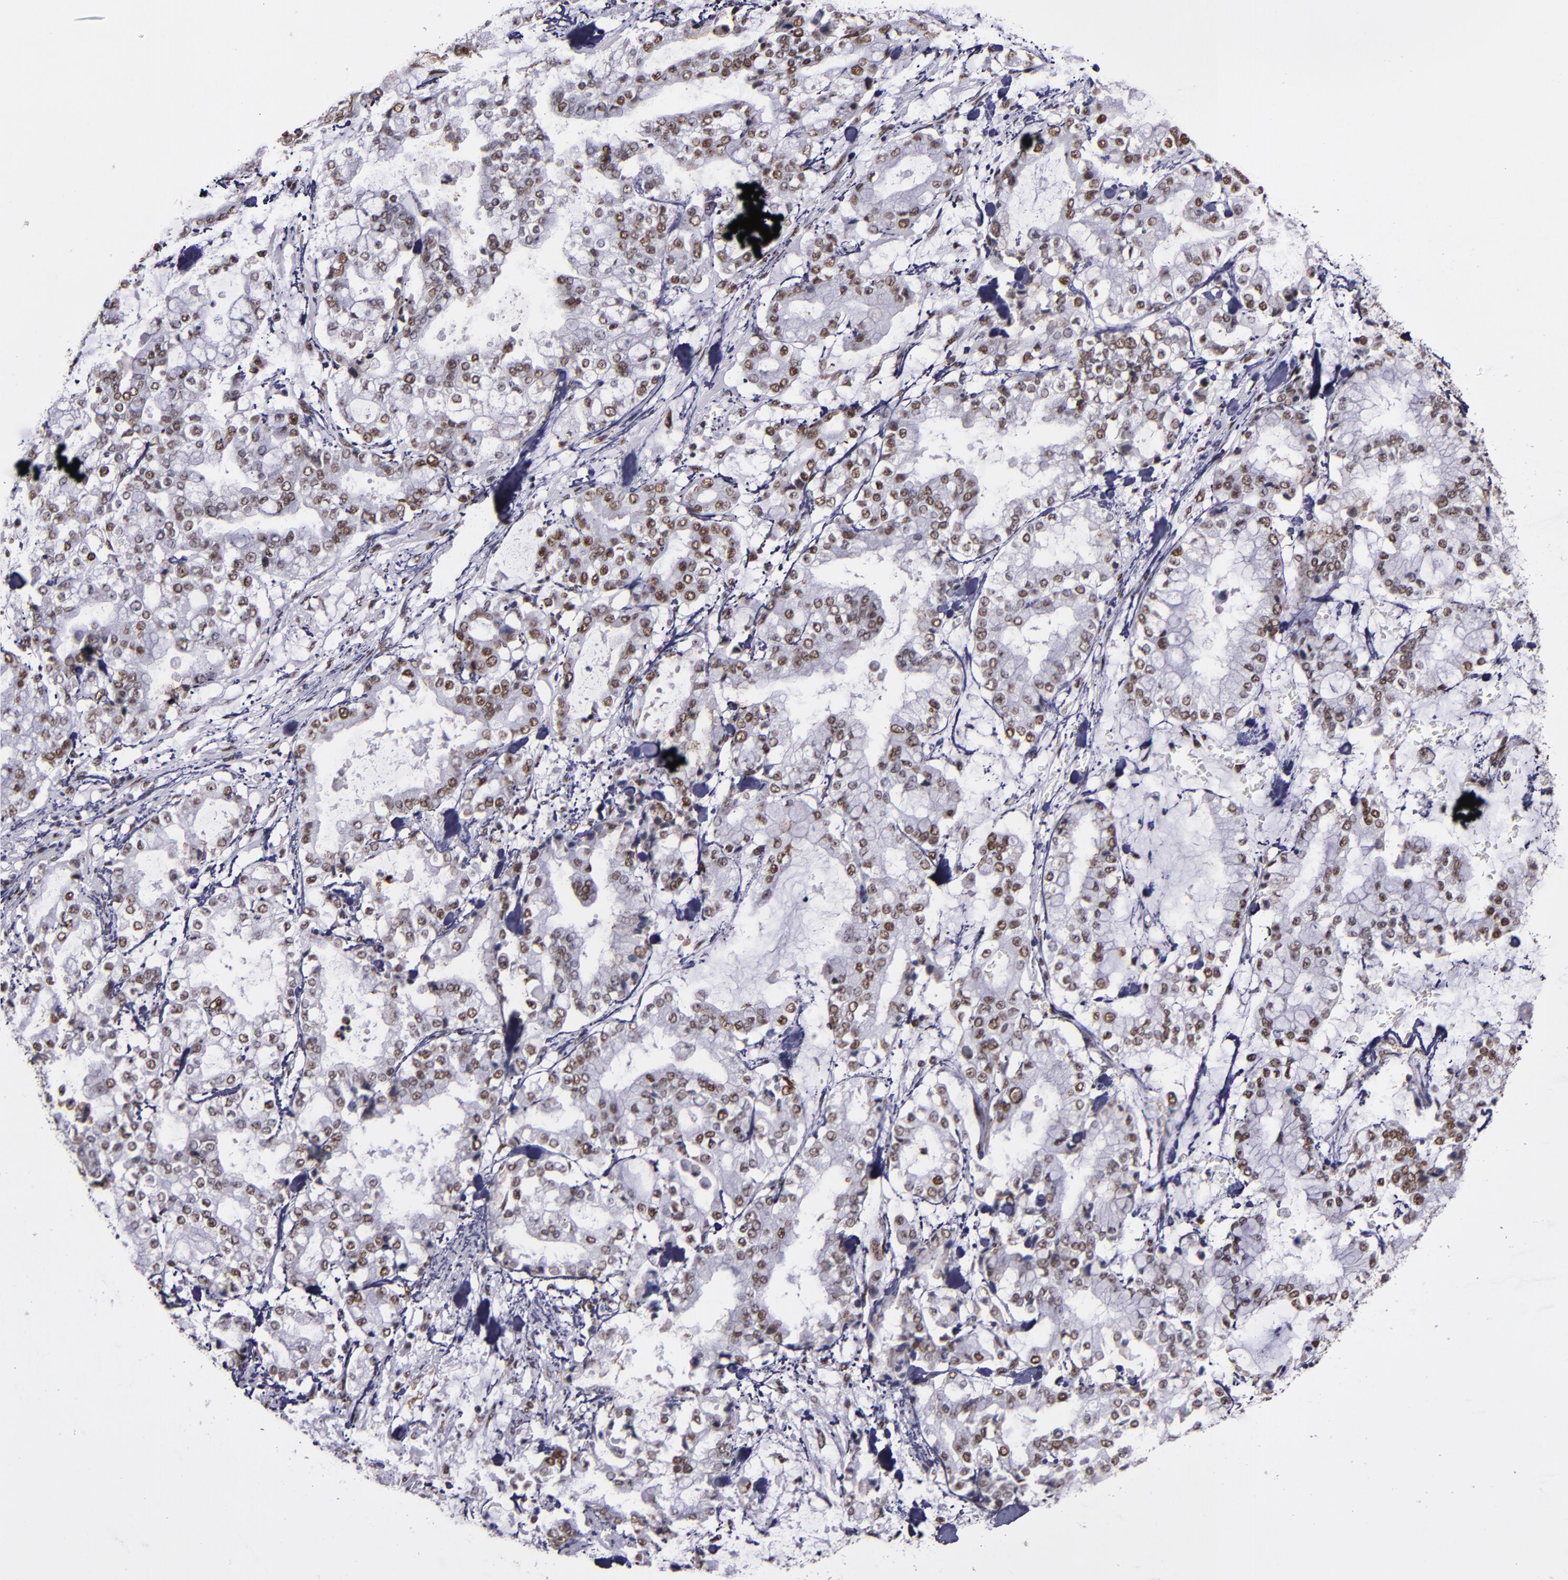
{"staining": {"intensity": "moderate", "quantity": ">75%", "location": "nuclear"}, "tissue": "stomach cancer", "cell_type": "Tumor cells", "image_type": "cancer", "snomed": [{"axis": "morphology", "description": "Normal tissue, NOS"}, {"axis": "morphology", "description": "Adenocarcinoma, NOS"}, {"axis": "topography", "description": "Stomach, upper"}, {"axis": "topography", "description": "Stomach"}], "caption": "Brown immunohistochemical staining in adenocarcinoma (stomach) demonstrates moderate nuclear expression in approximately >75% of tumor cells.", "gene": "PPP4R3A", "patient": {"sex": "male", "age": 76}}